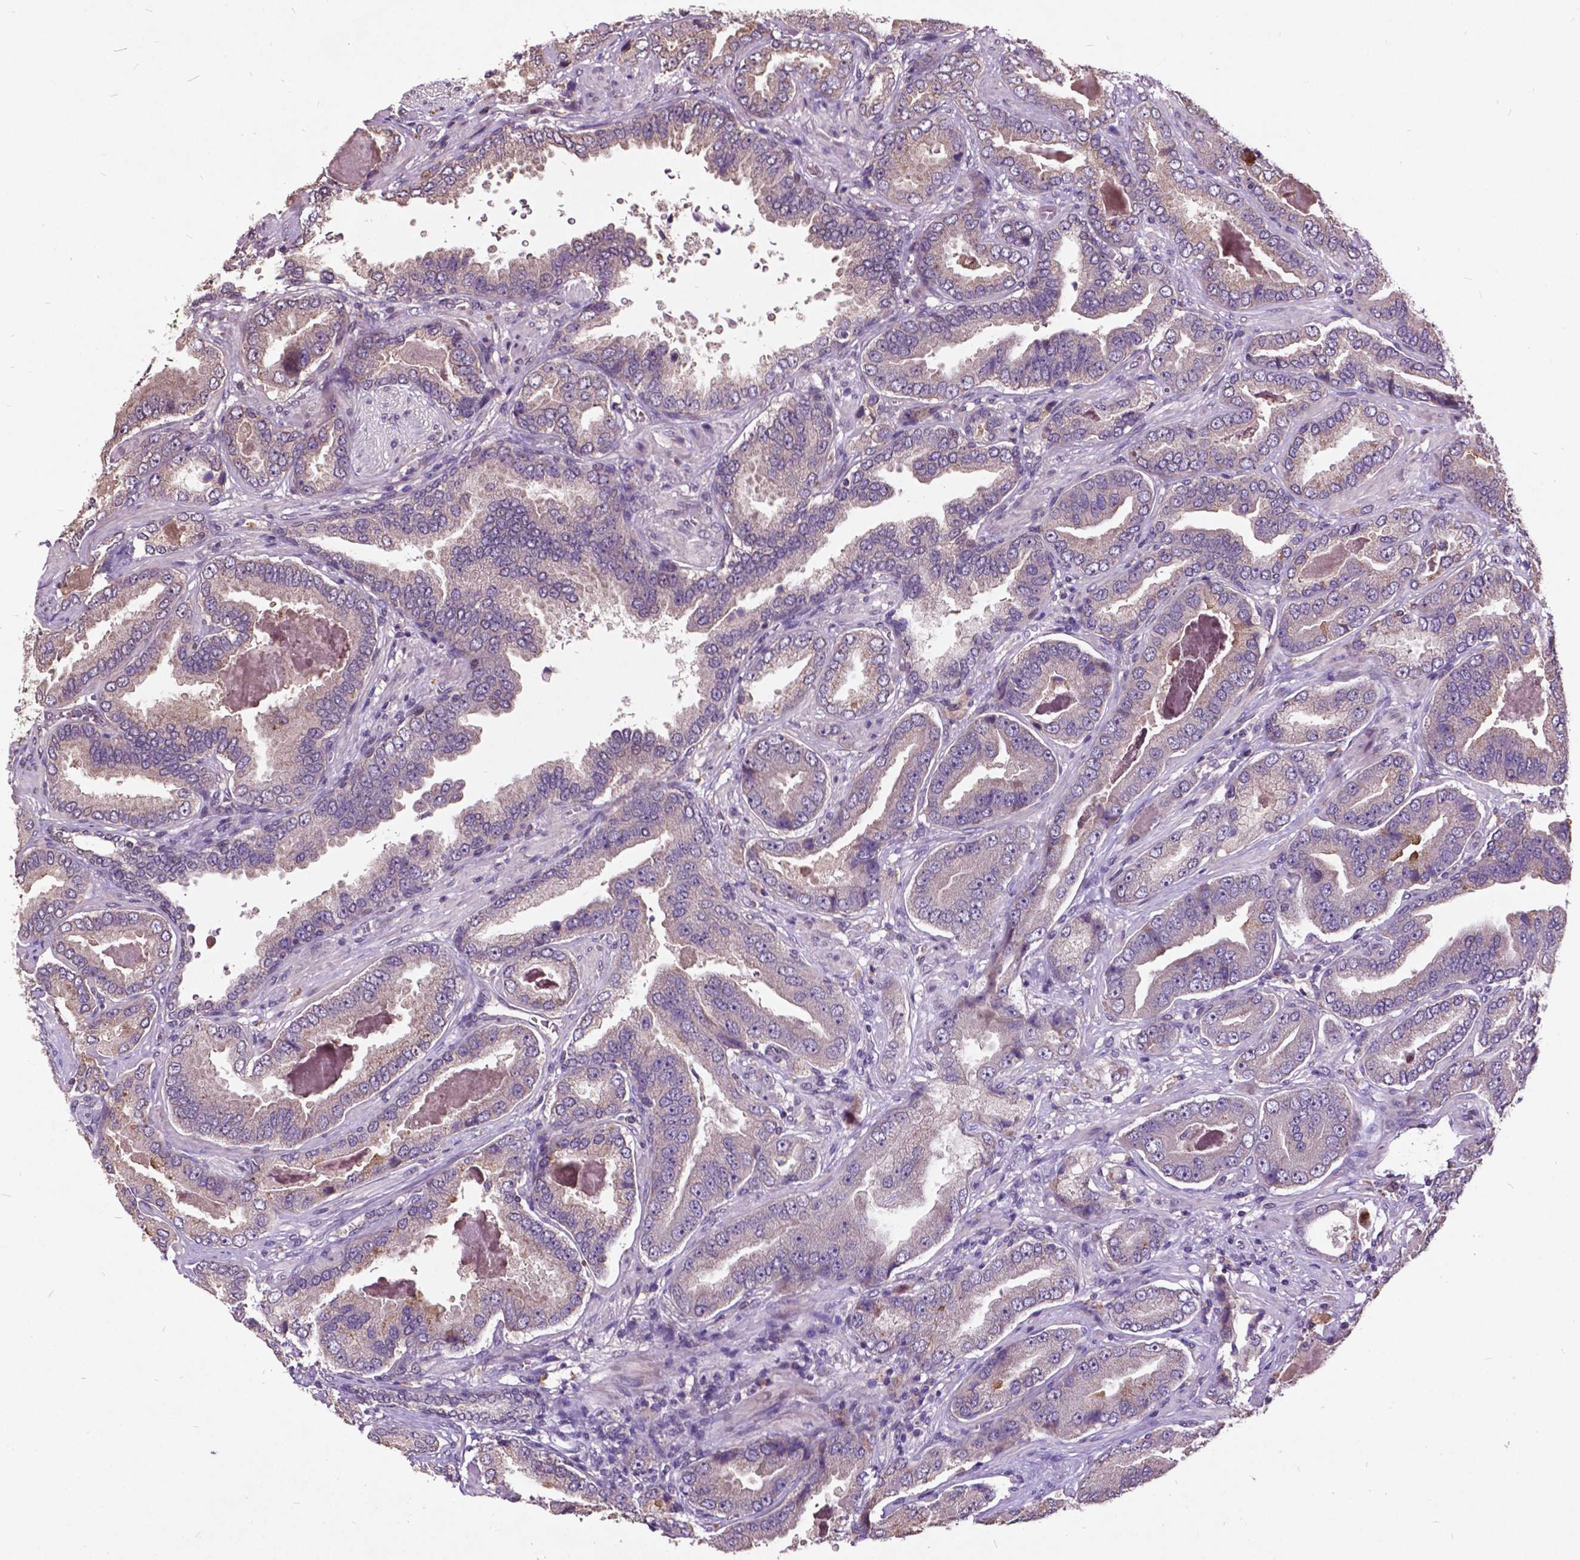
{"staining": {"intensity": "negative", "quantity": "none", "location": "none"}, "tissue": "prostate cancer", "cell_type": "Tumor cells", "image_type": "cancer", "snomed": [{"axis": "morphology", "description": "Adenocarcinoma, NOS"}, {"axis": "topography", "description": "Prostate"}], "caption": "Adenocarcinoma (prostate) stained for a protein using IHC demonstrates no positivity tumor cells.", "gene": "AP1S3", "patient": {"sex": "male", "age": 64}}